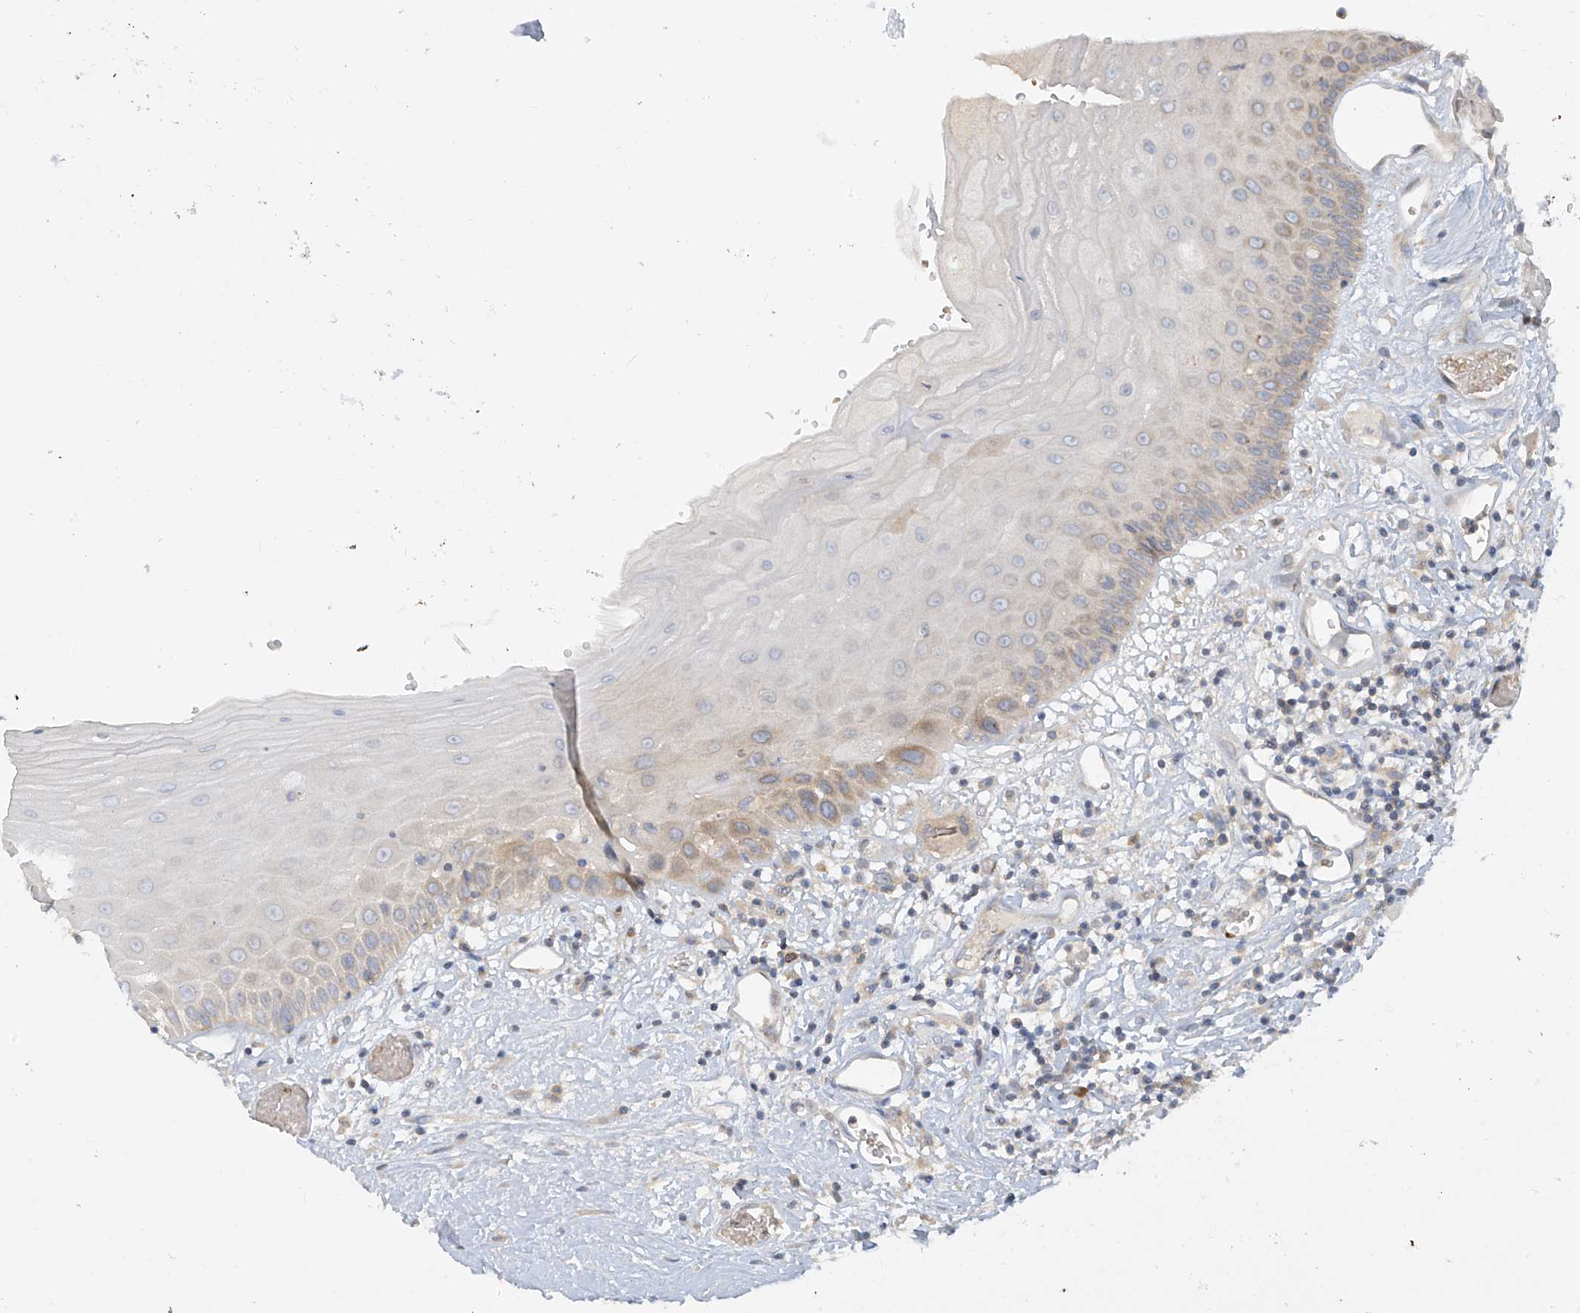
{"staining": {"intensity": "weak", "quantity": "<25%", "location": "cytoplasmic/membranous"}, "tissue": "oral mucosa", "cell_type": "Squamous epithelial cells", "image_type": "normal", "snomed": [{"axis": "morphology", "description": "Normal tissue, NOS"}, {"axis": "topography", "description": "Oral tissue"}], "caption": "This is a image of immunohistochemistry (IHC) staining of unremarkable oral mucosa, which shows no expression in squamous epithelial cells. Brightfield microscopy of immunohistochemistry (IHC) stained with DAB (3,3'-diaminobenzidine) (brown) and hematoxylin (blue), captured at high magnification.", "gene": "DGKQ", "patient": {"sex": "female", "age": 76}}